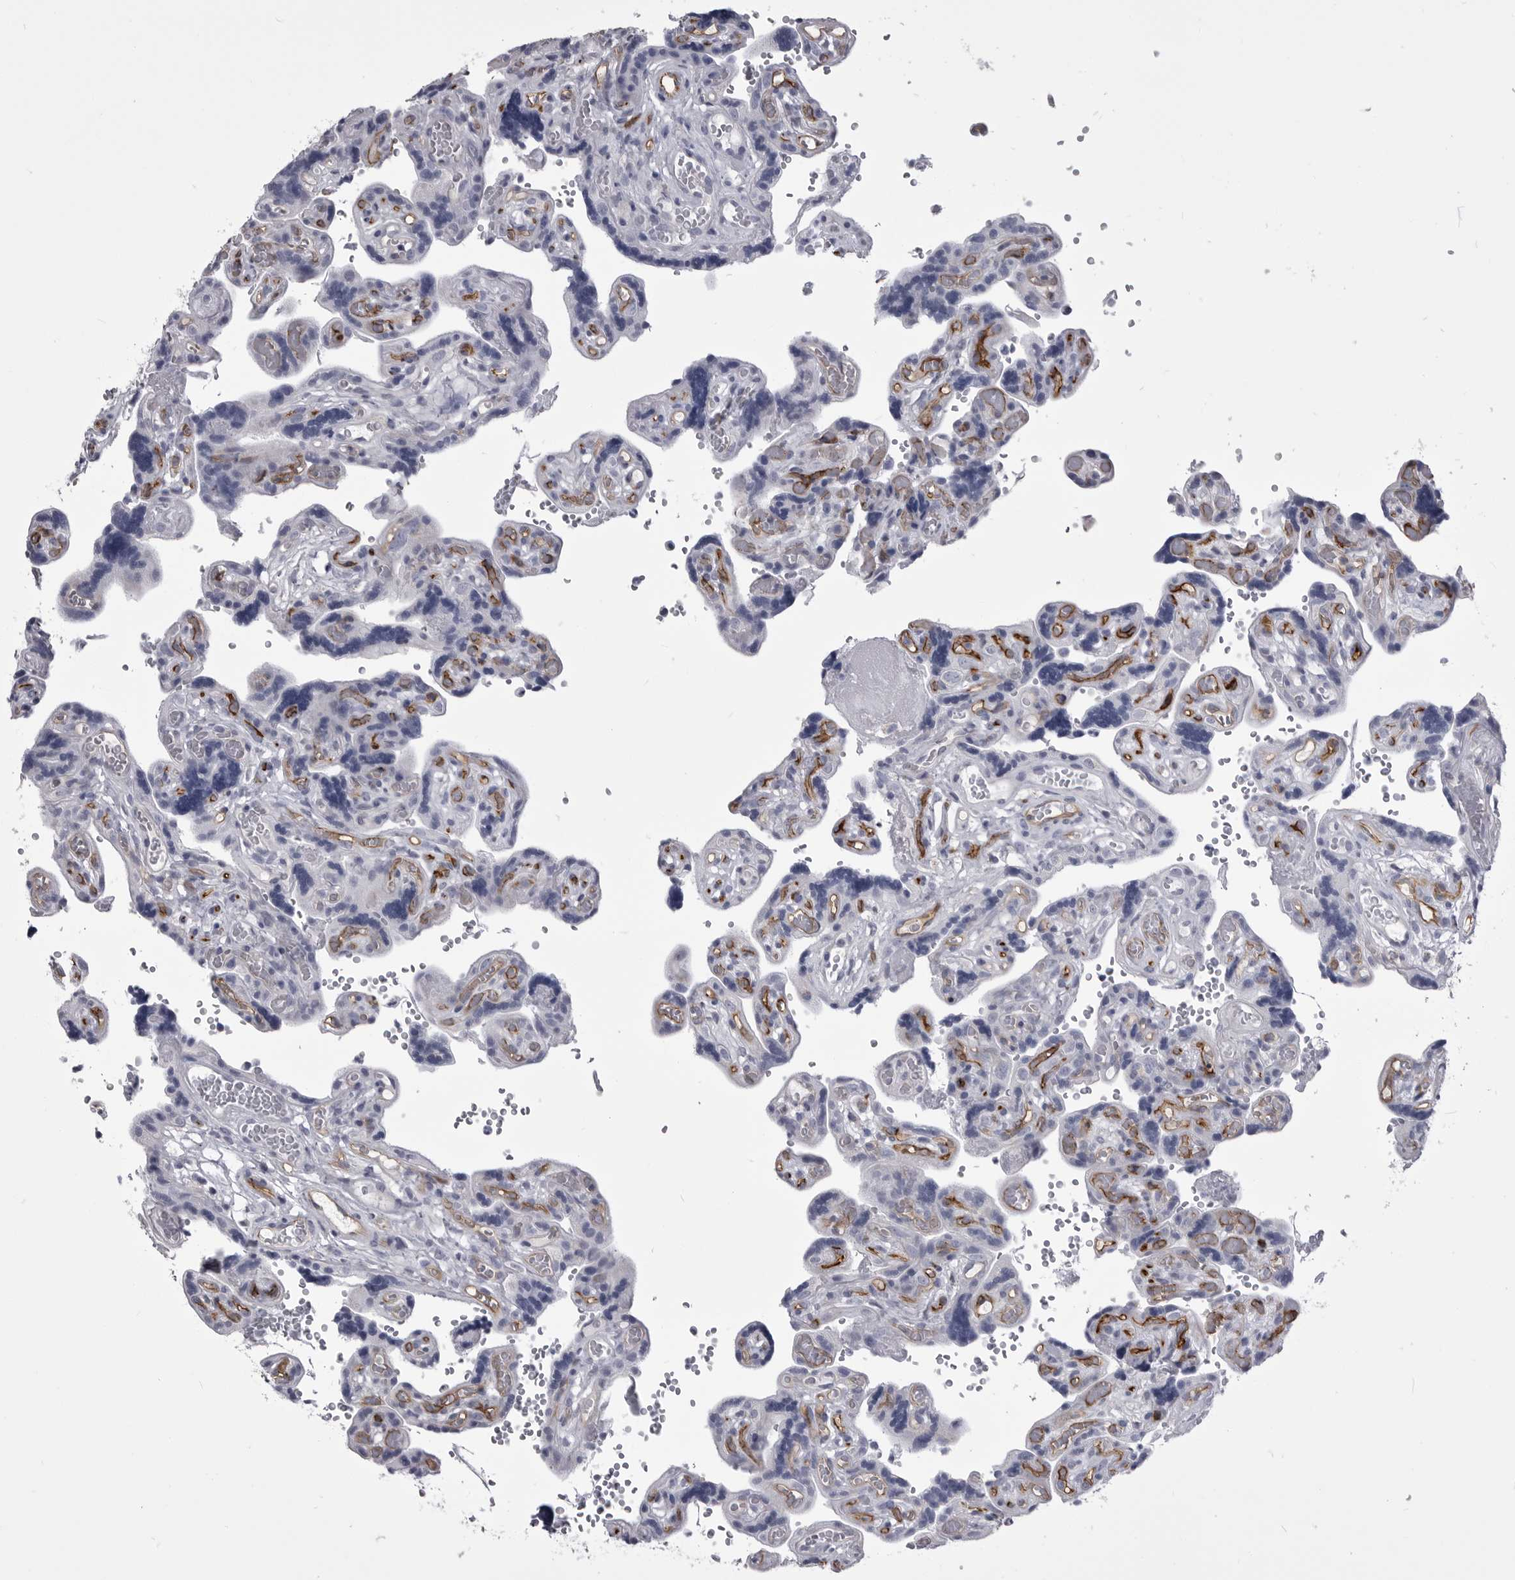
{"staining": {"intensity": "negative", "quantity": "none", "location": "none"}, "tissue": "placenta", "cell_type": "Decidual cells", "image_type": "normal", "snomed": [{"axis": "morphology", "description": "Normal tissue, NOS"}, {"axis": "topography", "description": "Placenta"}], "caption": "Immunohistochemistry (IHC) image of benign placenta: human placenta stained with DAB (3,3'-diaminobenzidine) reveals no significant protein positivity in decidual cells. The staining is performed using DAB brown chromogen with nuclei counter-stained in using hematoxylin.", "gene": "OPLAH", "patient": {"sex": "female", "age": 30}}